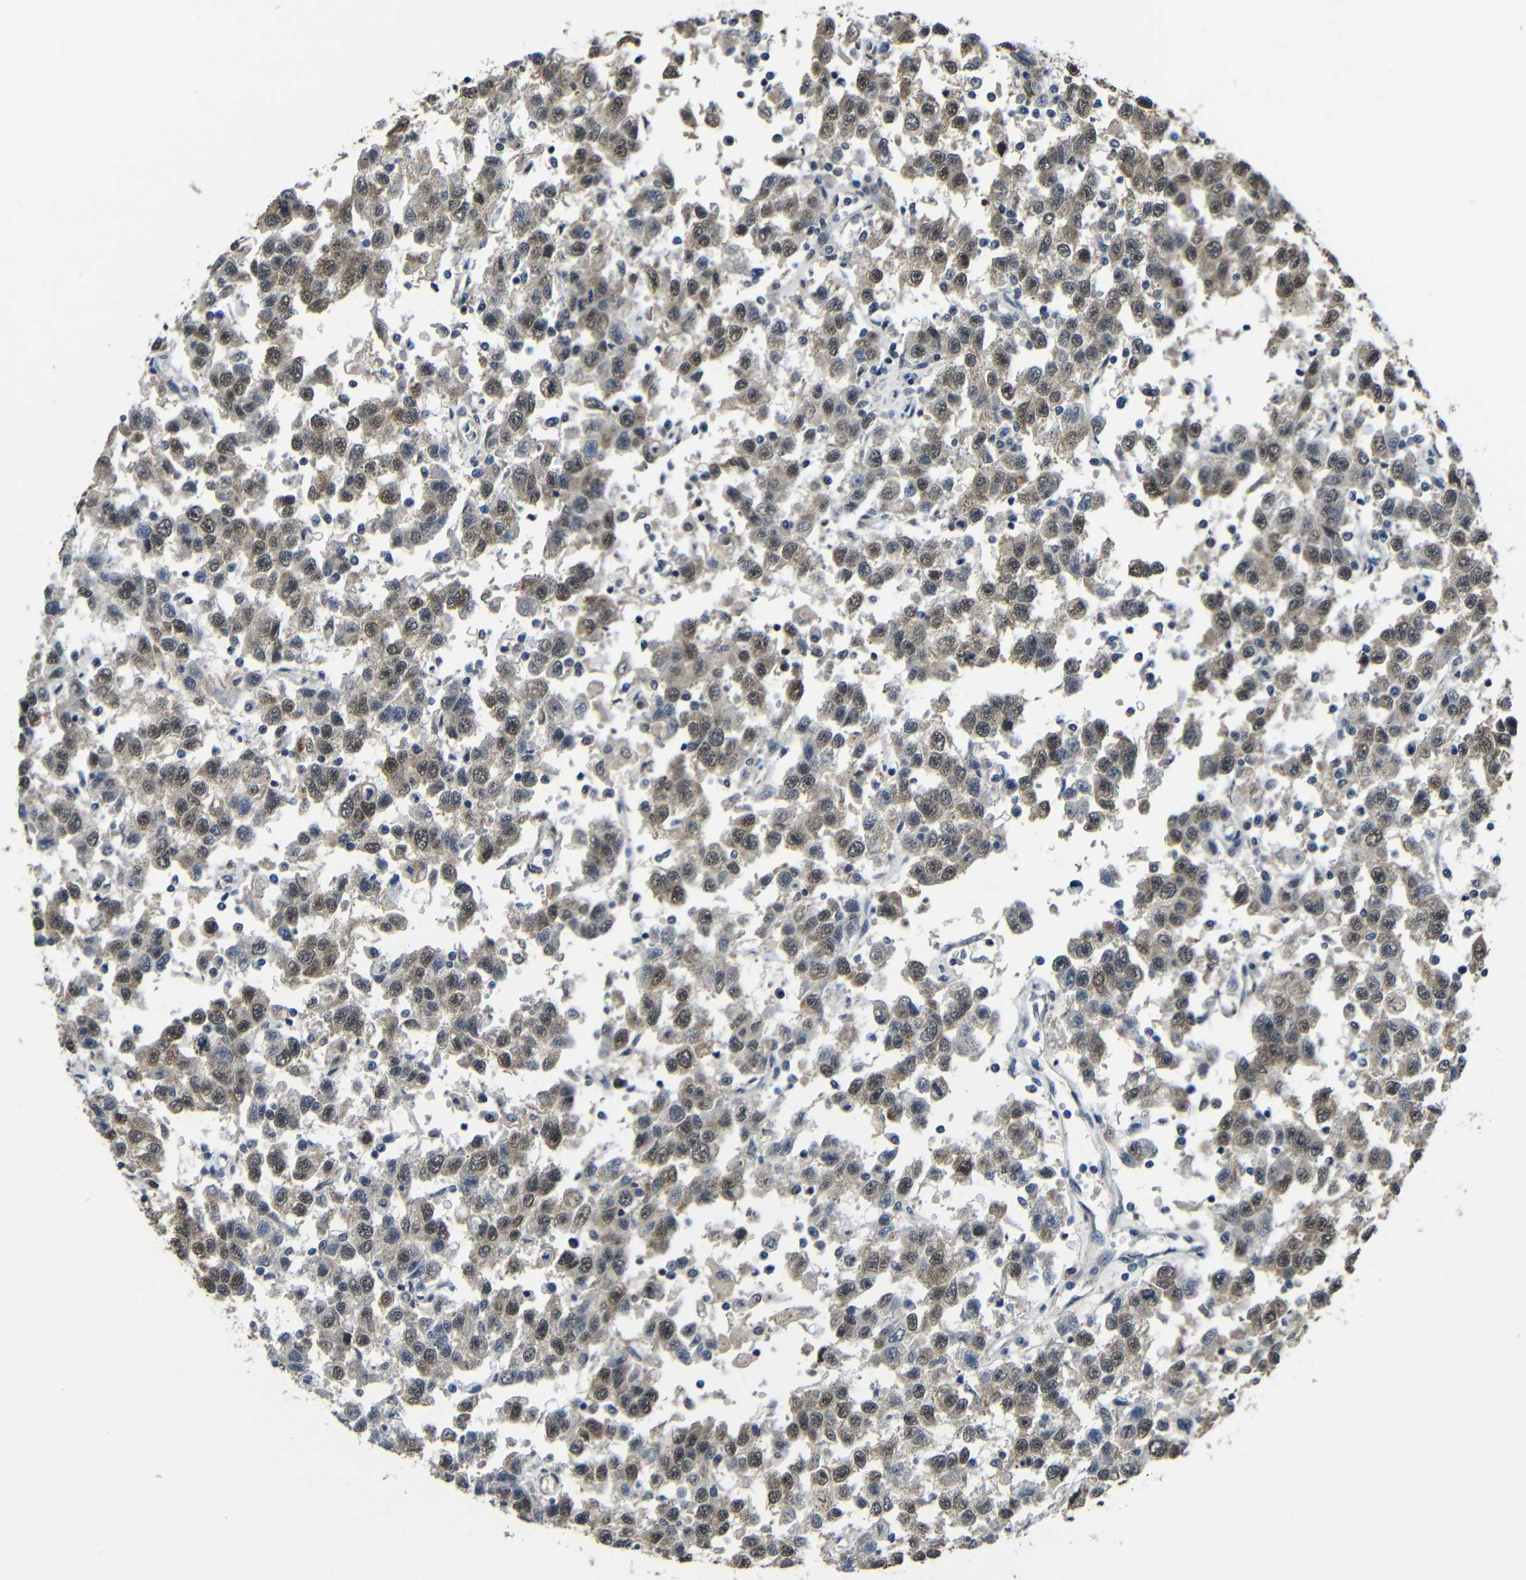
{"staining": {"intensity": "weak", "quantity": "25%-75%", "location": "cytoplasmic/membranous"}, "tissue": "testis cancer", "cell_type": "Tumor cells", "image_type": "cancer", "snomed": [{"axis": "morphology", "description": "Seminoma, NOS"}, {"axis": "topography", "description": "Testis"}], "caption": "Testis cancer (seminoma) stained with a brown dye demonstrates weak cytoplasmic/membranous positive positivity in approximately 25%-75% of tumor cells.", "gene": "FAM172A", "patient": {"sex": "male", "age": 41}}